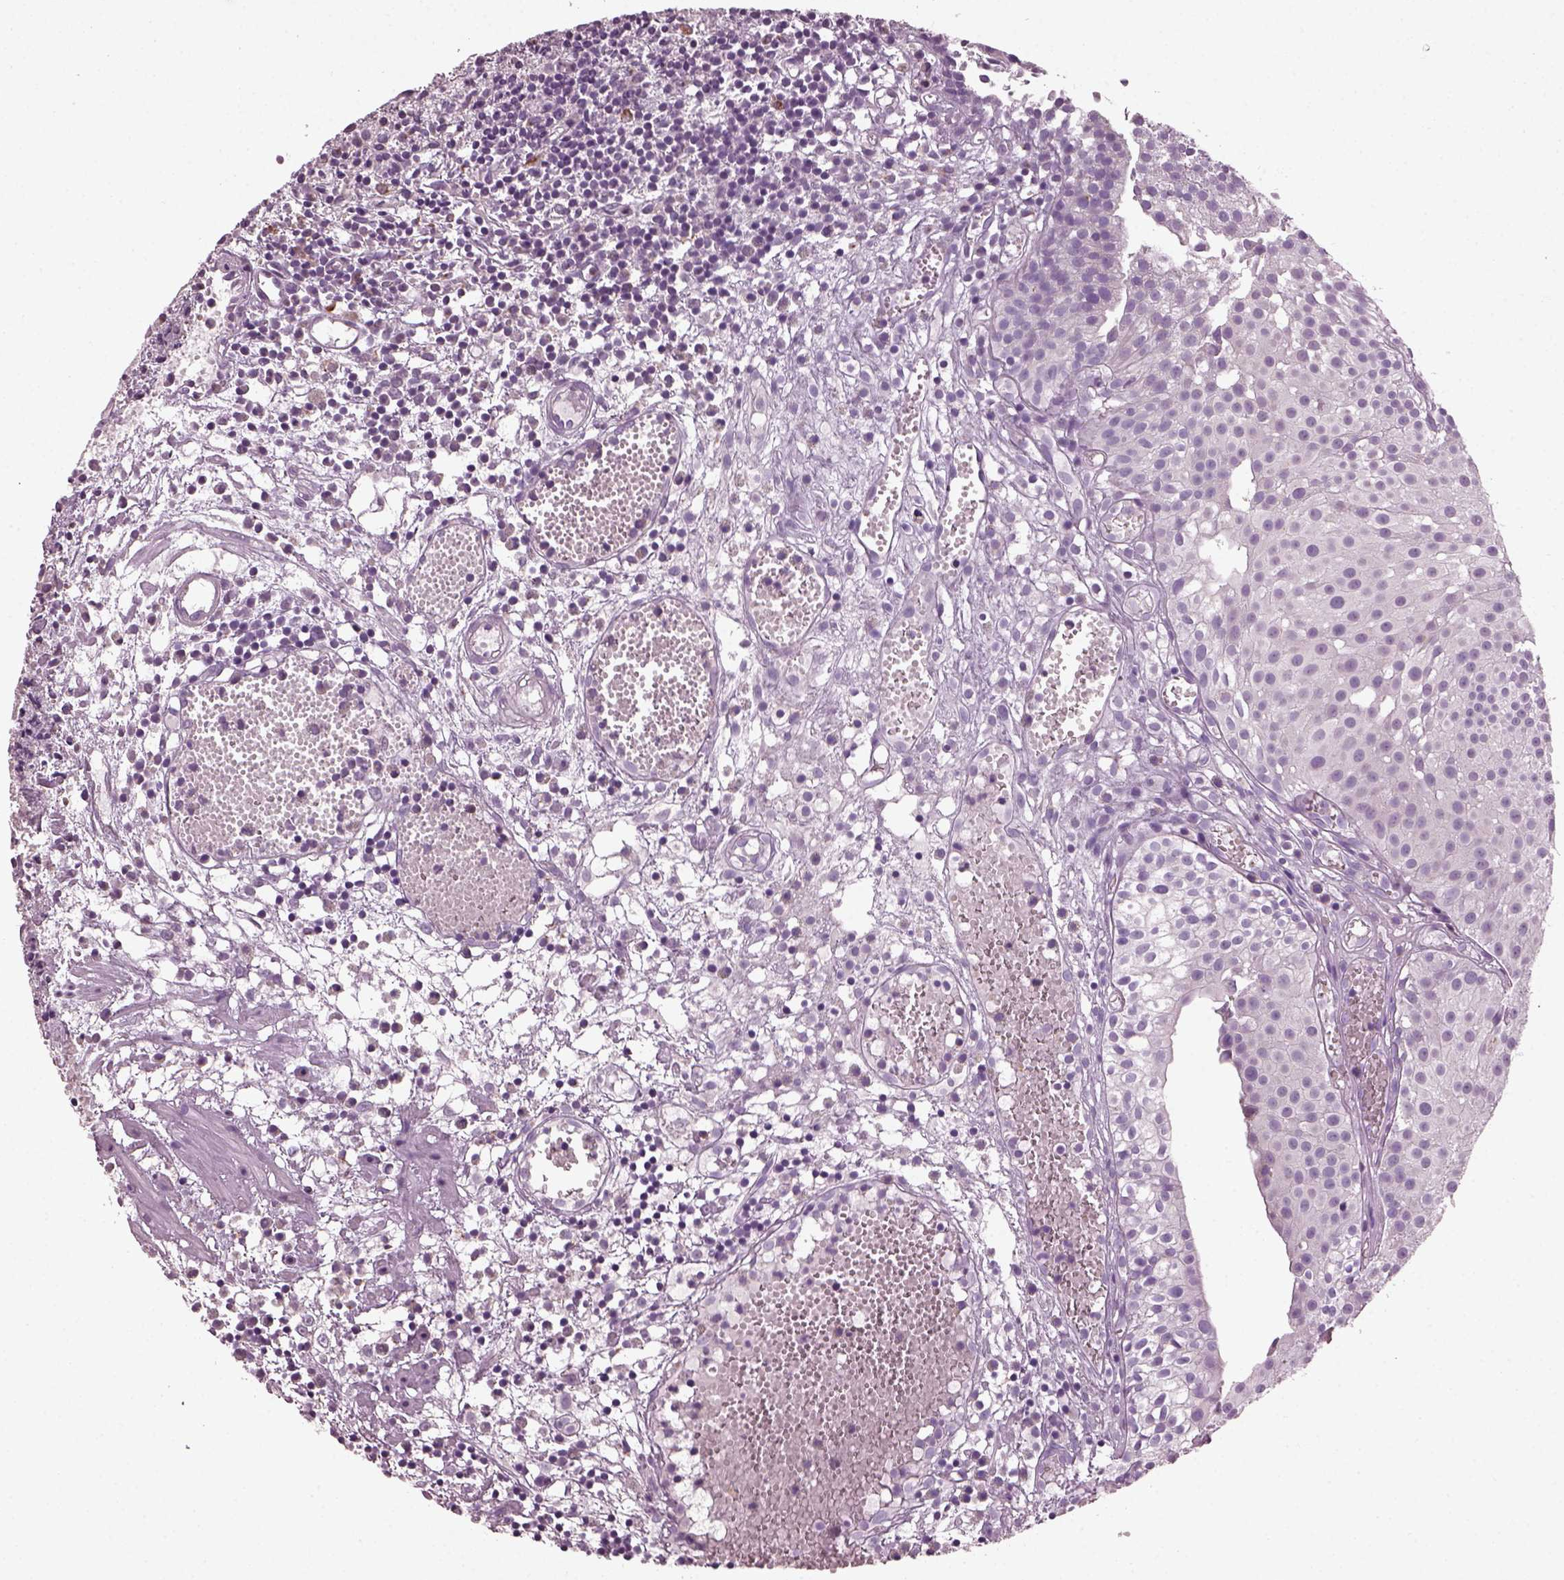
{"staining": {"intensity": "negative", "quantity": "none", "location": "none"}, "tissue": "urothelial cancer", "cell_type": "Tumor cells", "image_type": "cancer", "snomed": [{"axis": "morphology", "description": "Urothelial carcinoma, Low grade"}, {"axis": "topography", "description": "Urinary bladder"}], "caption": "Immunohistochemical staining of human urothelial cancer shows no significant expression in tumor cells. The staining was performed using DAB (3,3'-diaminobenzidine) to visualize the protein expression in brown, while the nuclei were stained in blue with hematoxylin (Magnification: 20x).", "gene": "TMEM231", "patient": {"sex": "male", "age": 79}}